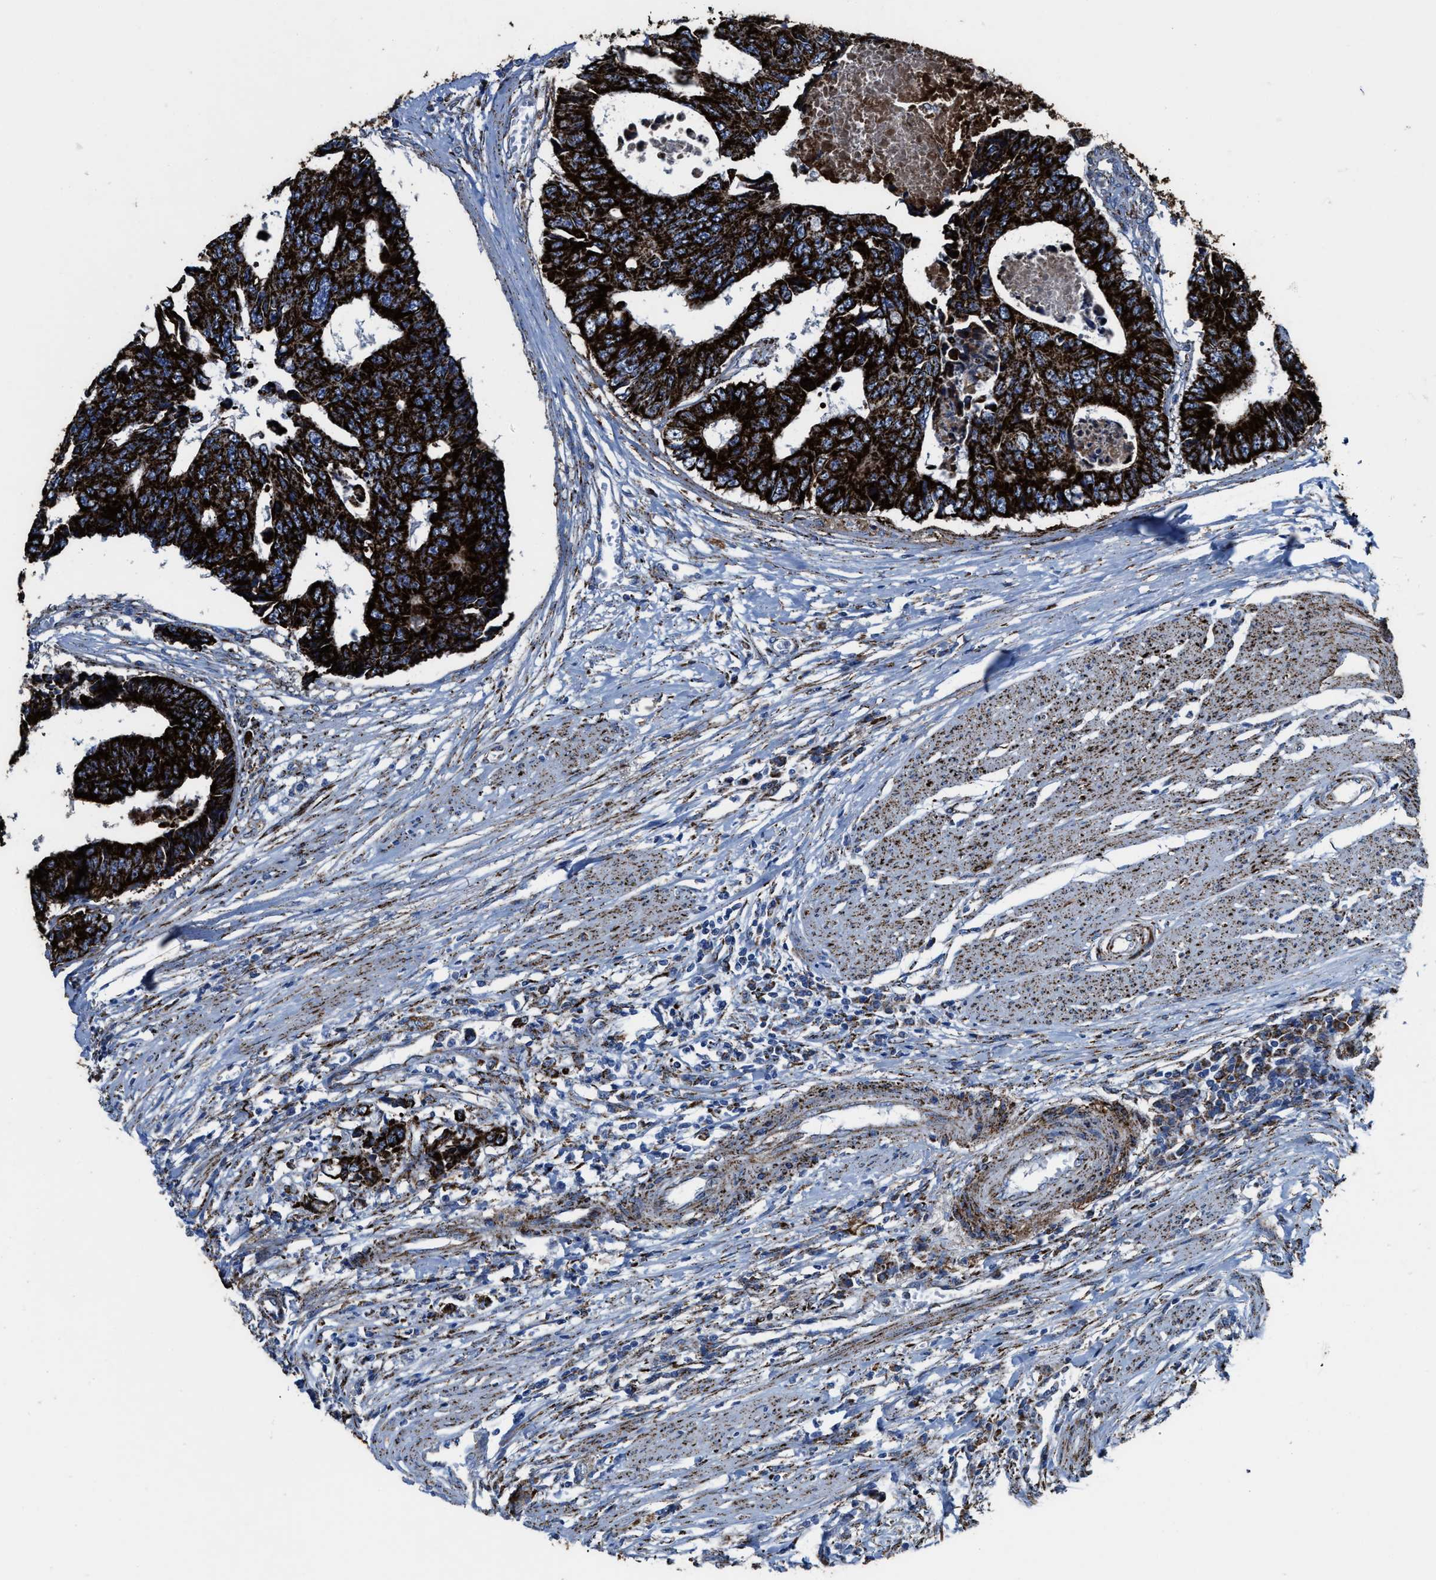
{"staining": {"intensity": "strong", "quantity": ">75%", "location": "cytoplasmic/membranous"}, "tissue": "colorectal cancer", "cell_type": "Tumor cells", "image_type": "cancer", "snomed": [{"axis": "morphology", "description": "Adenocarcinoma, NOS"}, {"axis": "topography", "description": "Rectum"}], "caption": "An image of colorectal adenocarcinoma stained for a protein displays strong cytoplasmic/membranous brown staining in tumor cells.", "gene": "ALDH1B1", "patient": {"sex": "male", "age": 84}}